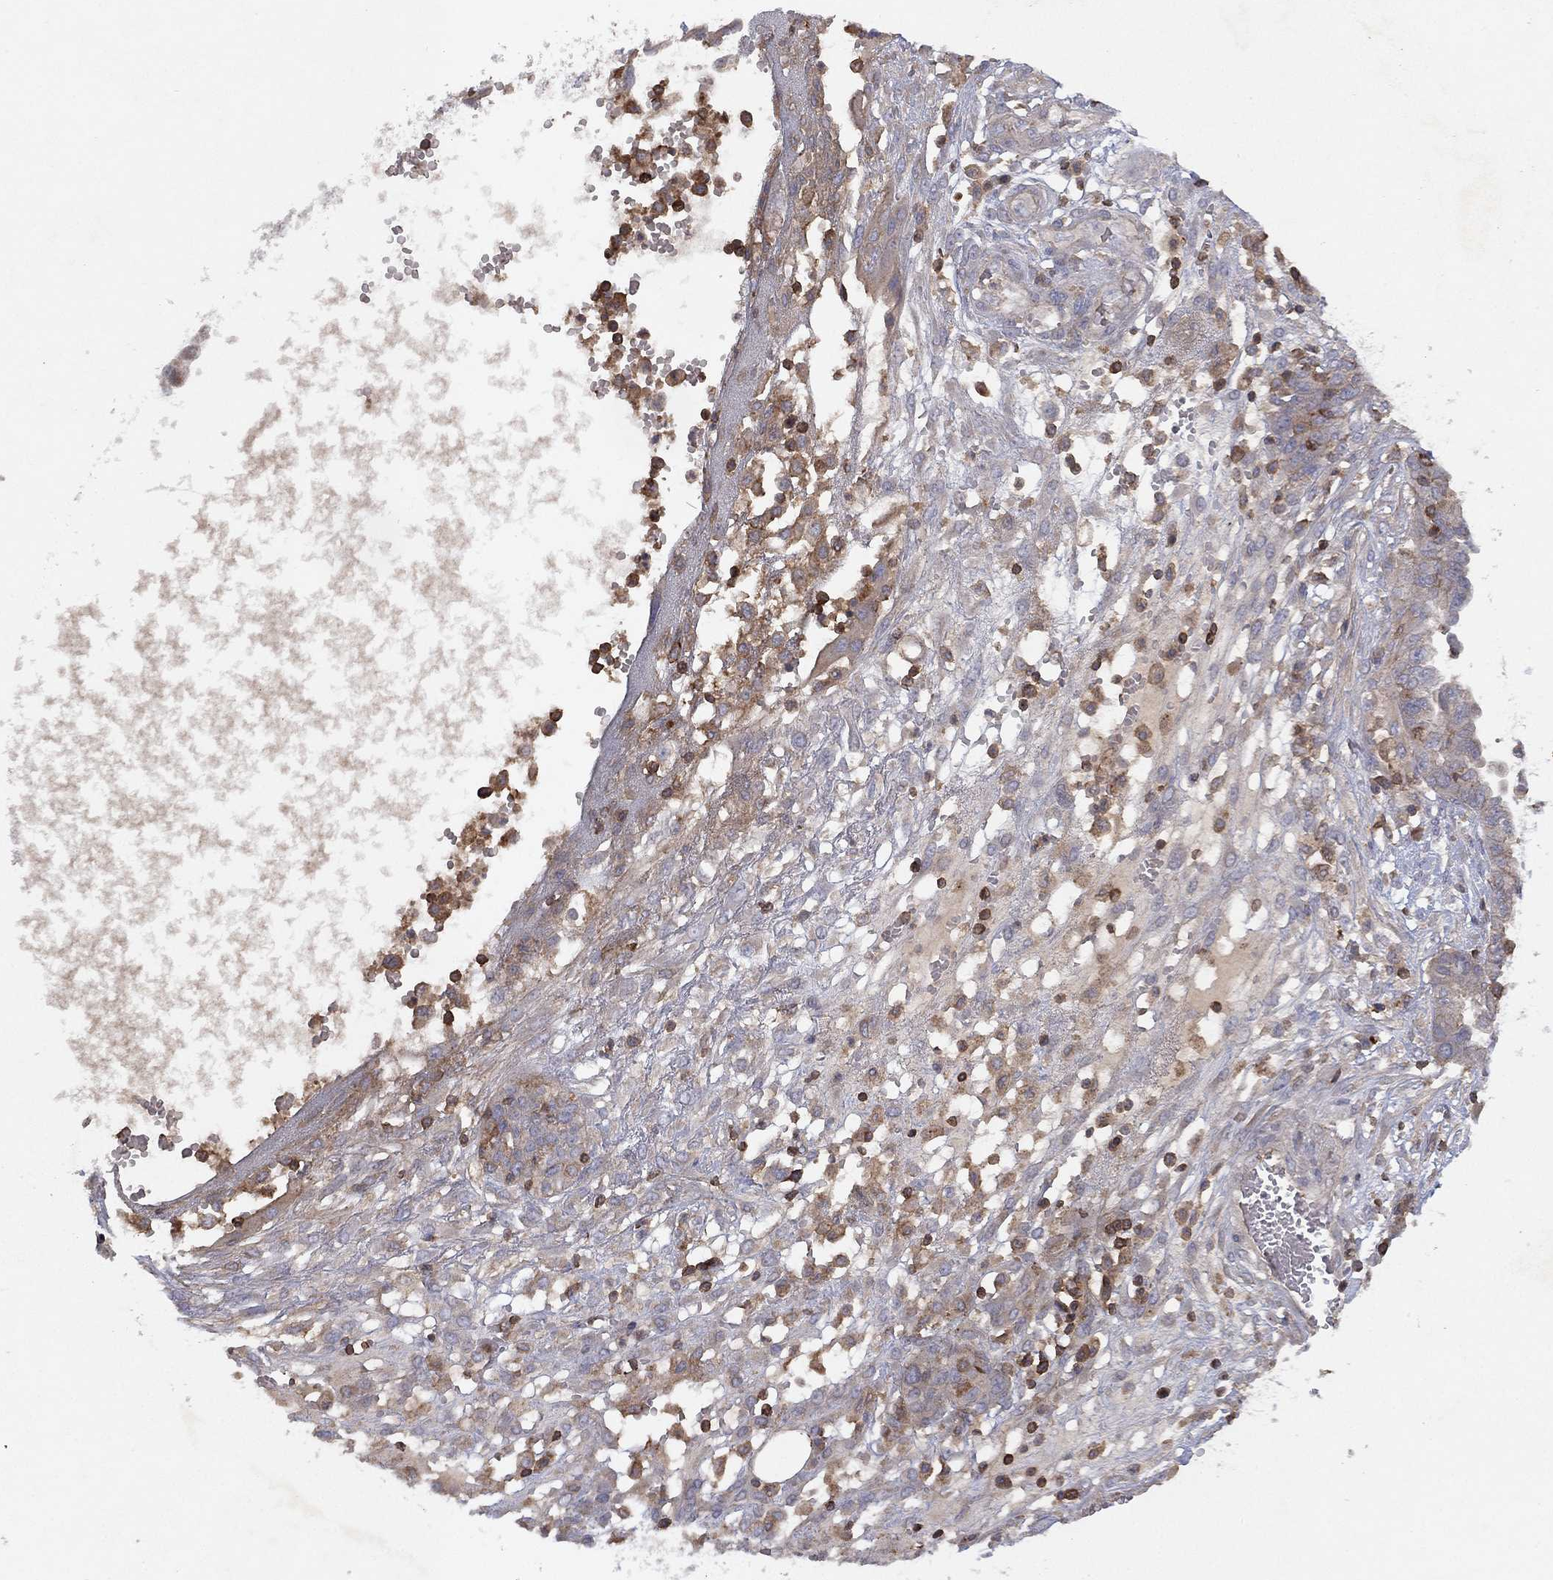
{"staining": {"intensity": "negative", "quantity": "none", "location": "none"}, "tissue": "ovarian cancer", "cell_type": "Tumor cells", "image_type": "cancer", "snomed": [{"axis": "morphology", "description": "Cystadenocarcinoma, serous, NOS"}, {"axis": "topography", "description": "Ovary"}], "caption": "High power microscopy histopathology image of an immunohistochemistry (IHC) photomicrograph of serous cystadenocarcinoma (ovarian), revealing no significant expression in tumor cells.", "gene": "DOCK8", "patient": {"sex": "female", "age": 67}}